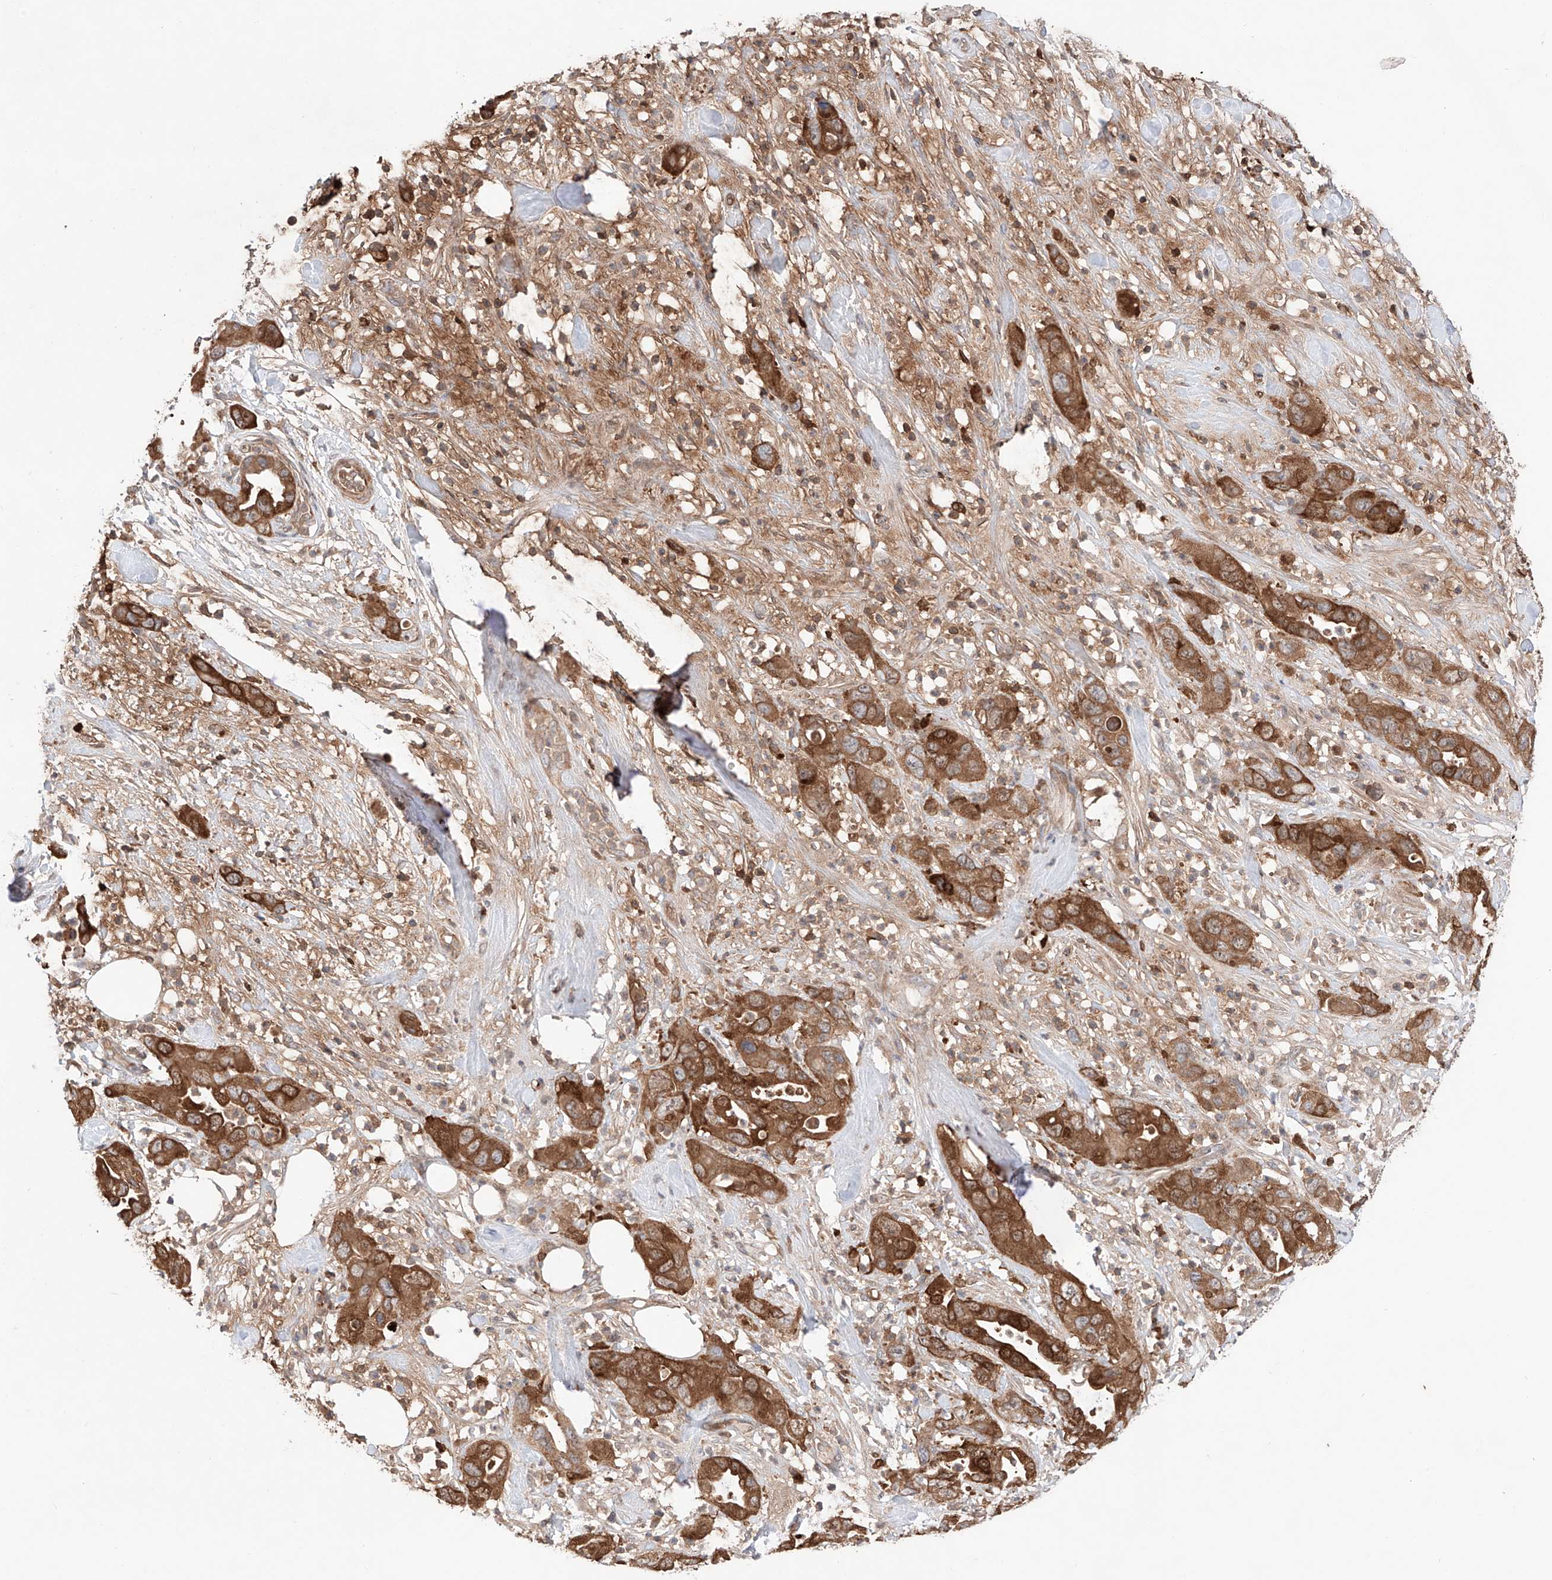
{"staining": {"intensity": "moderate", "quantity": "25%-75%", "location": "cytoplasmic/membranous"}, "tissue": "pancreatic cancer", "cell_type": "Tumor cells", "image_type": "cancer", "snomed": [{"axis": "morphology", "description": "Adenocarcinoma, NOS"}, {"axis": "topography", "description": "Pancreas"}], "caption": "The photomicrograph exhibits staining of pancreatic adenocarcinoma, revealing moderate cytoplasmic/membranous protein expression (brown color) within tumor cells.", "gene": "IGSF22", "patient": {"sex": "female", "age": 71}}